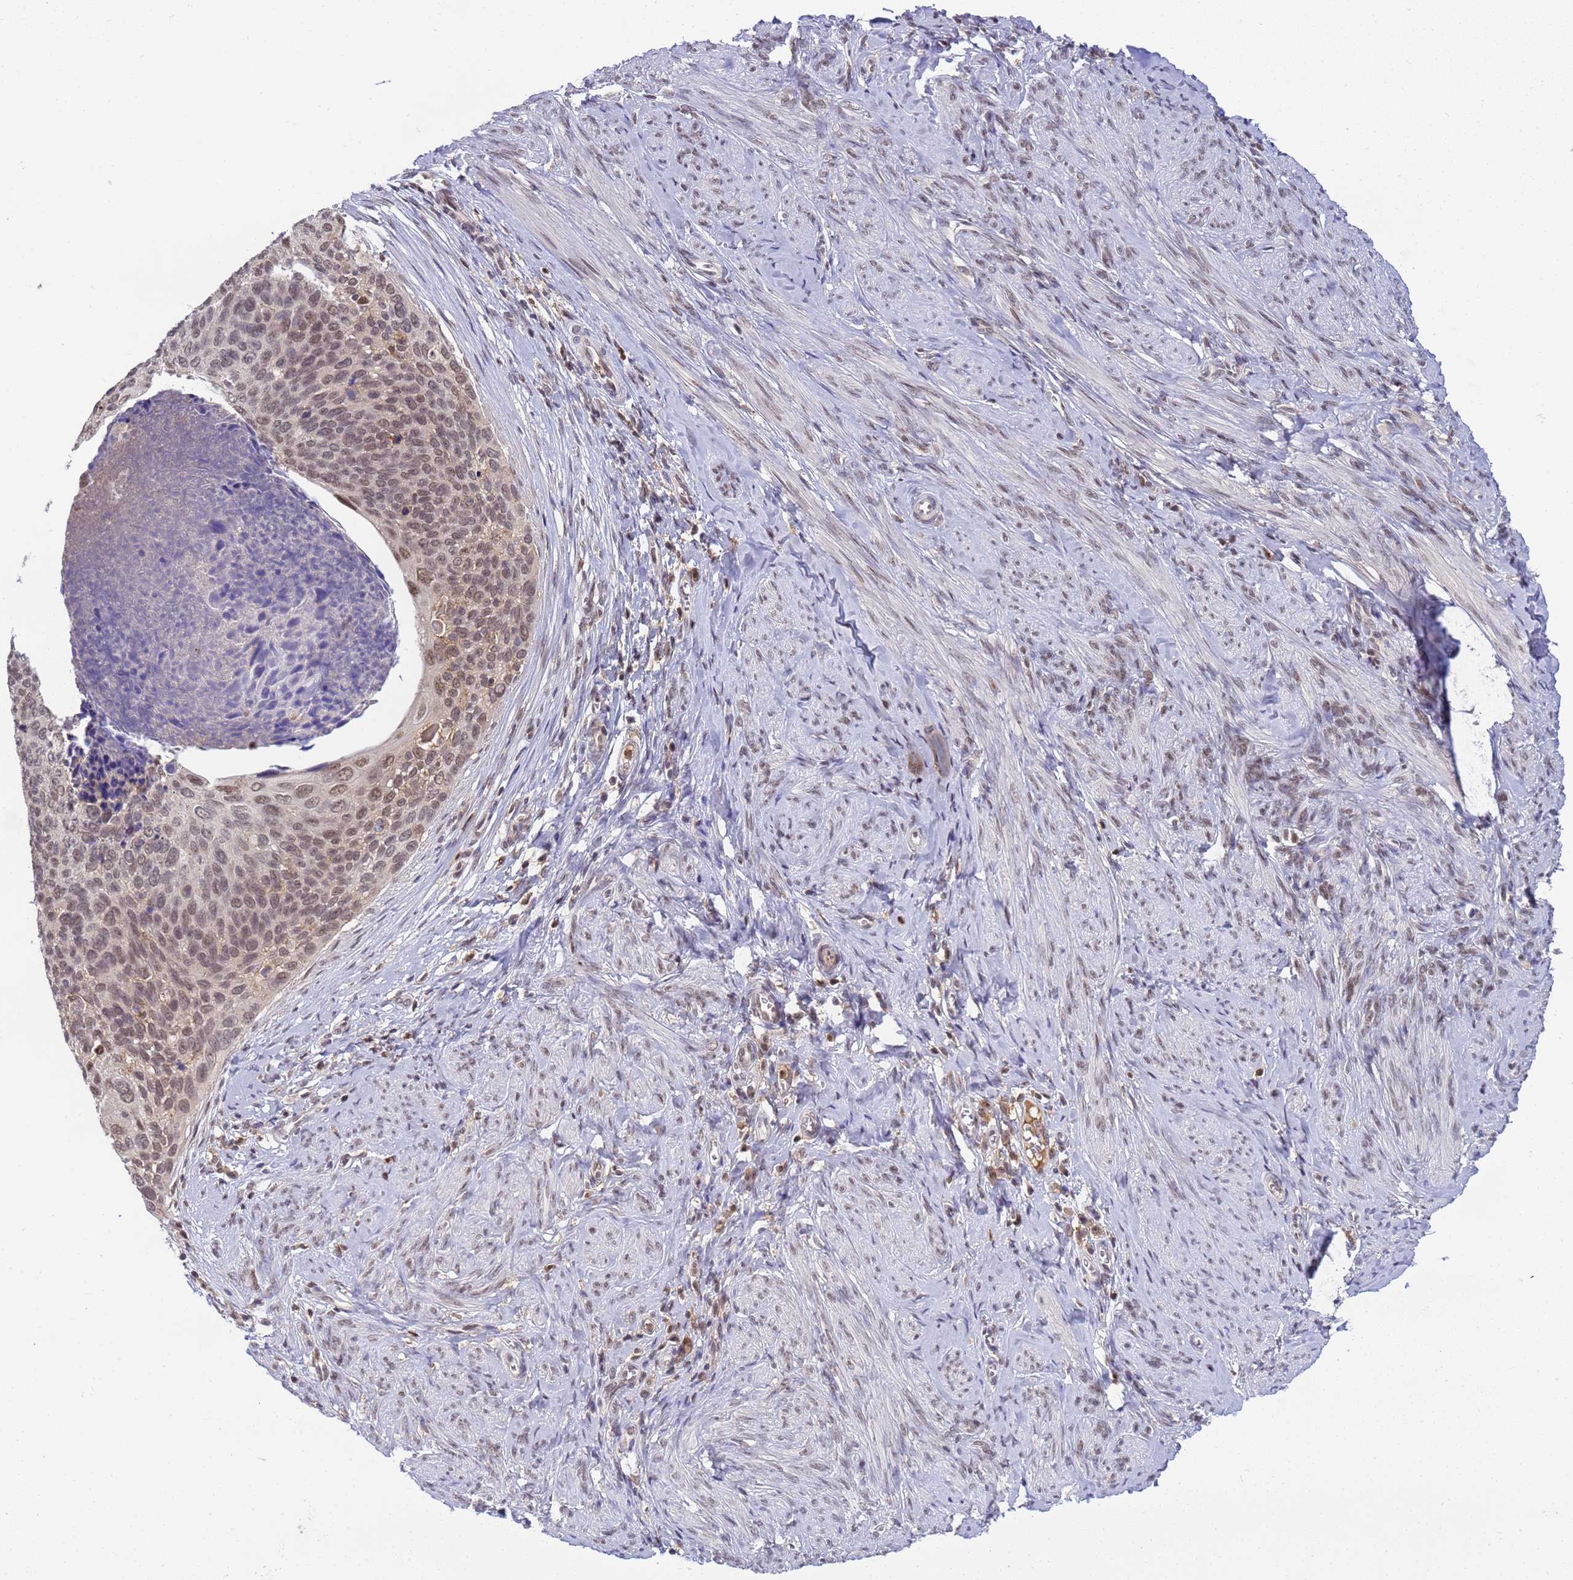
{"staining": {"intensity": "moderate", "quantity": "25%-75%", "location": "nuclear"}, "tissue": "cervical cancer", "cell_type": "Tumor cells", "image_type": "cancer", "snomed": [{"axis": "morphology", "description": "Squamous cell carcinoma, NOS"}, {"axis": "topography", "description": "Cervix"}], "caption": "A high-resolution micrograph shows IHC staining of squamous cell carcinoma (cervical), which demonstrates moderate nuclear expression in approximately 25%-75% of tumor cells. The staining was performed using DAB, with brown indicating positive protein expression. Nuclei are stained blue with hematoxylin.", "gene": "CD53", "patient": {"sex": "female", "age": 80}}